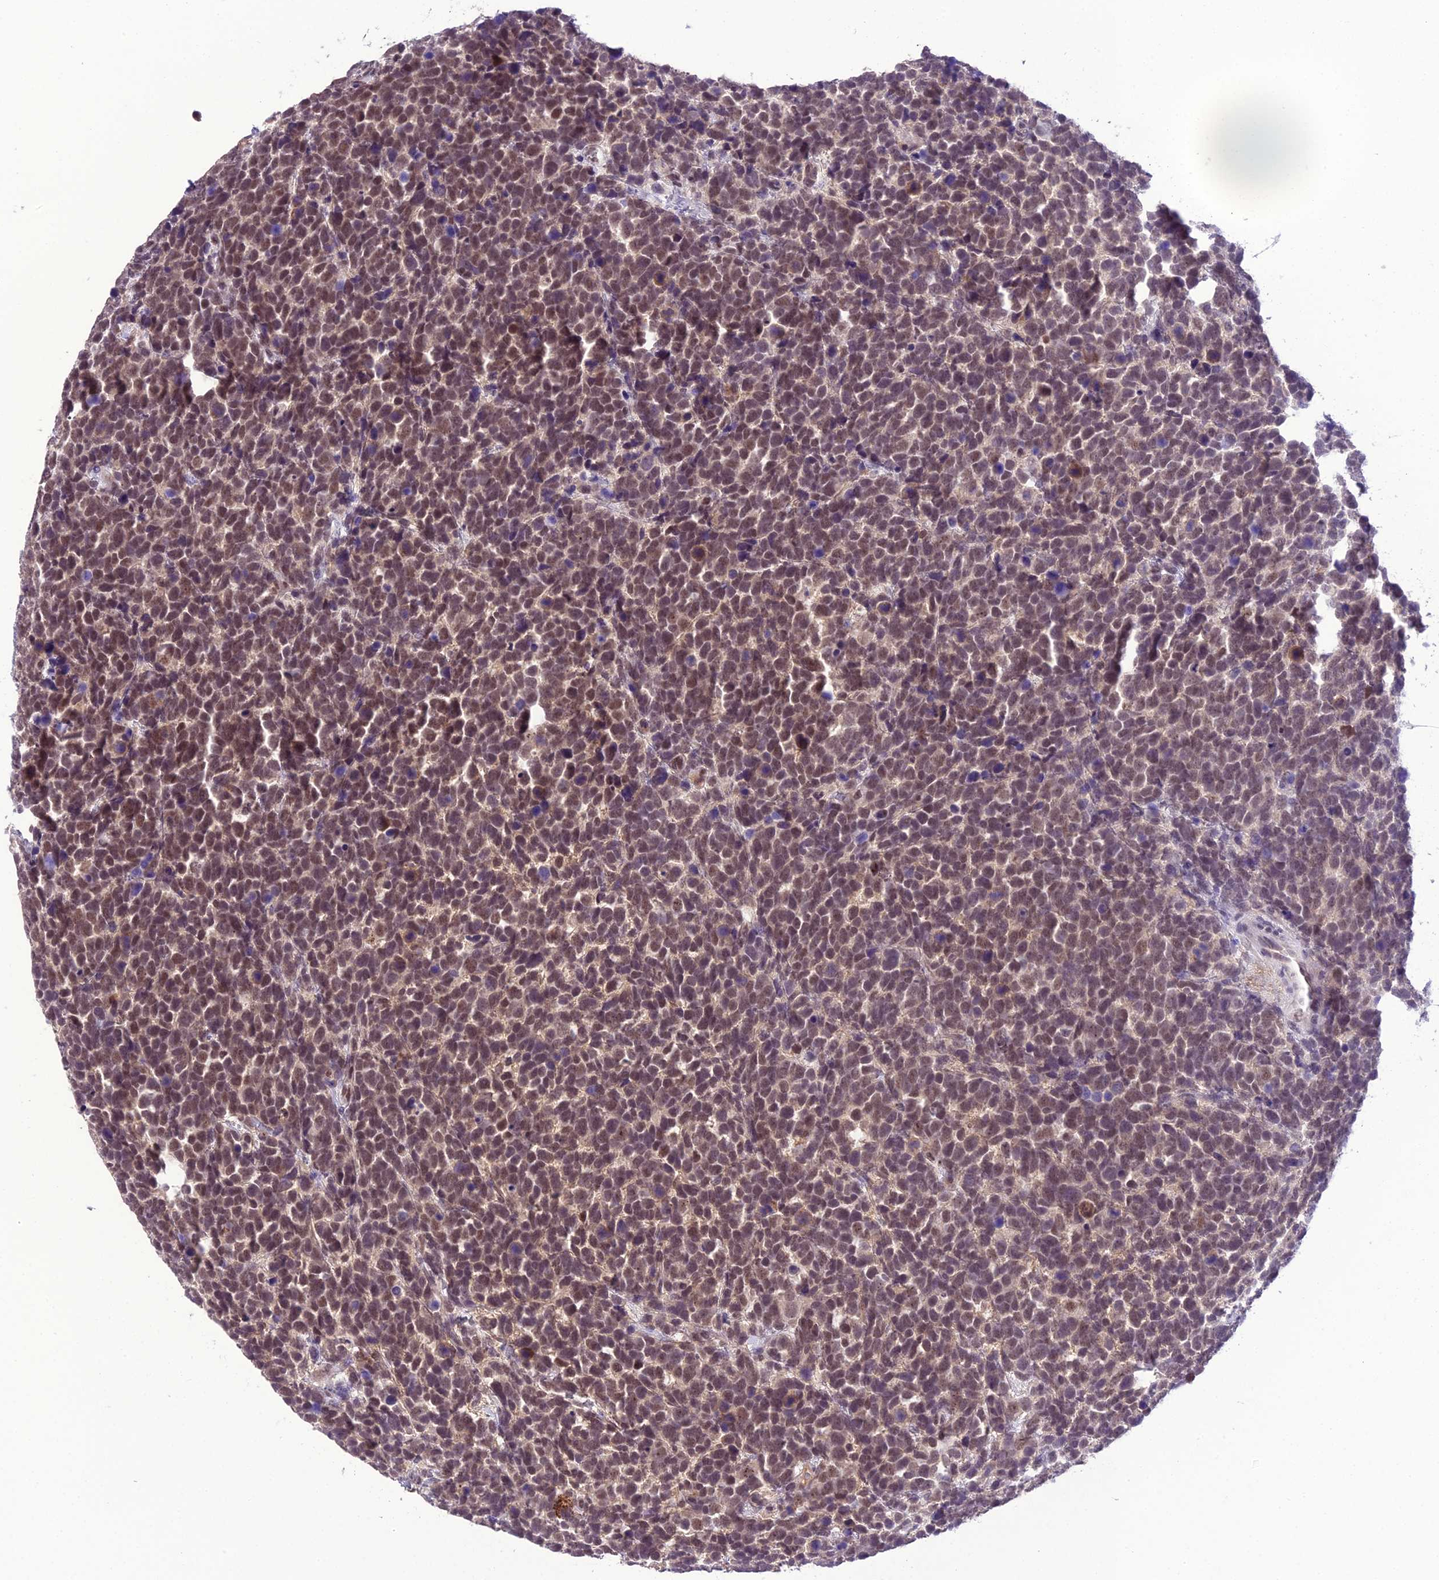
{"staining": {"intensity": "moderate", "quantity": ">75%", "location": "nuclear"}, "tissue": "urothelial cancer", "cell_type": "Tumor cells", "image_type": "cancer", "snomed": [{"axis": "morphology", "description": "Urothelial carcinoma, High grade"}, {"axis": "topography", "description": "Urinary bladder"}], "caption": "The photomicrograph exhibits staining of urothelial cancer, revealing moderate nuclear protein expression (brown color) within tumor cells.", "gene": "SH3RF3", "patient": {"sex": "female", "age": 82}}